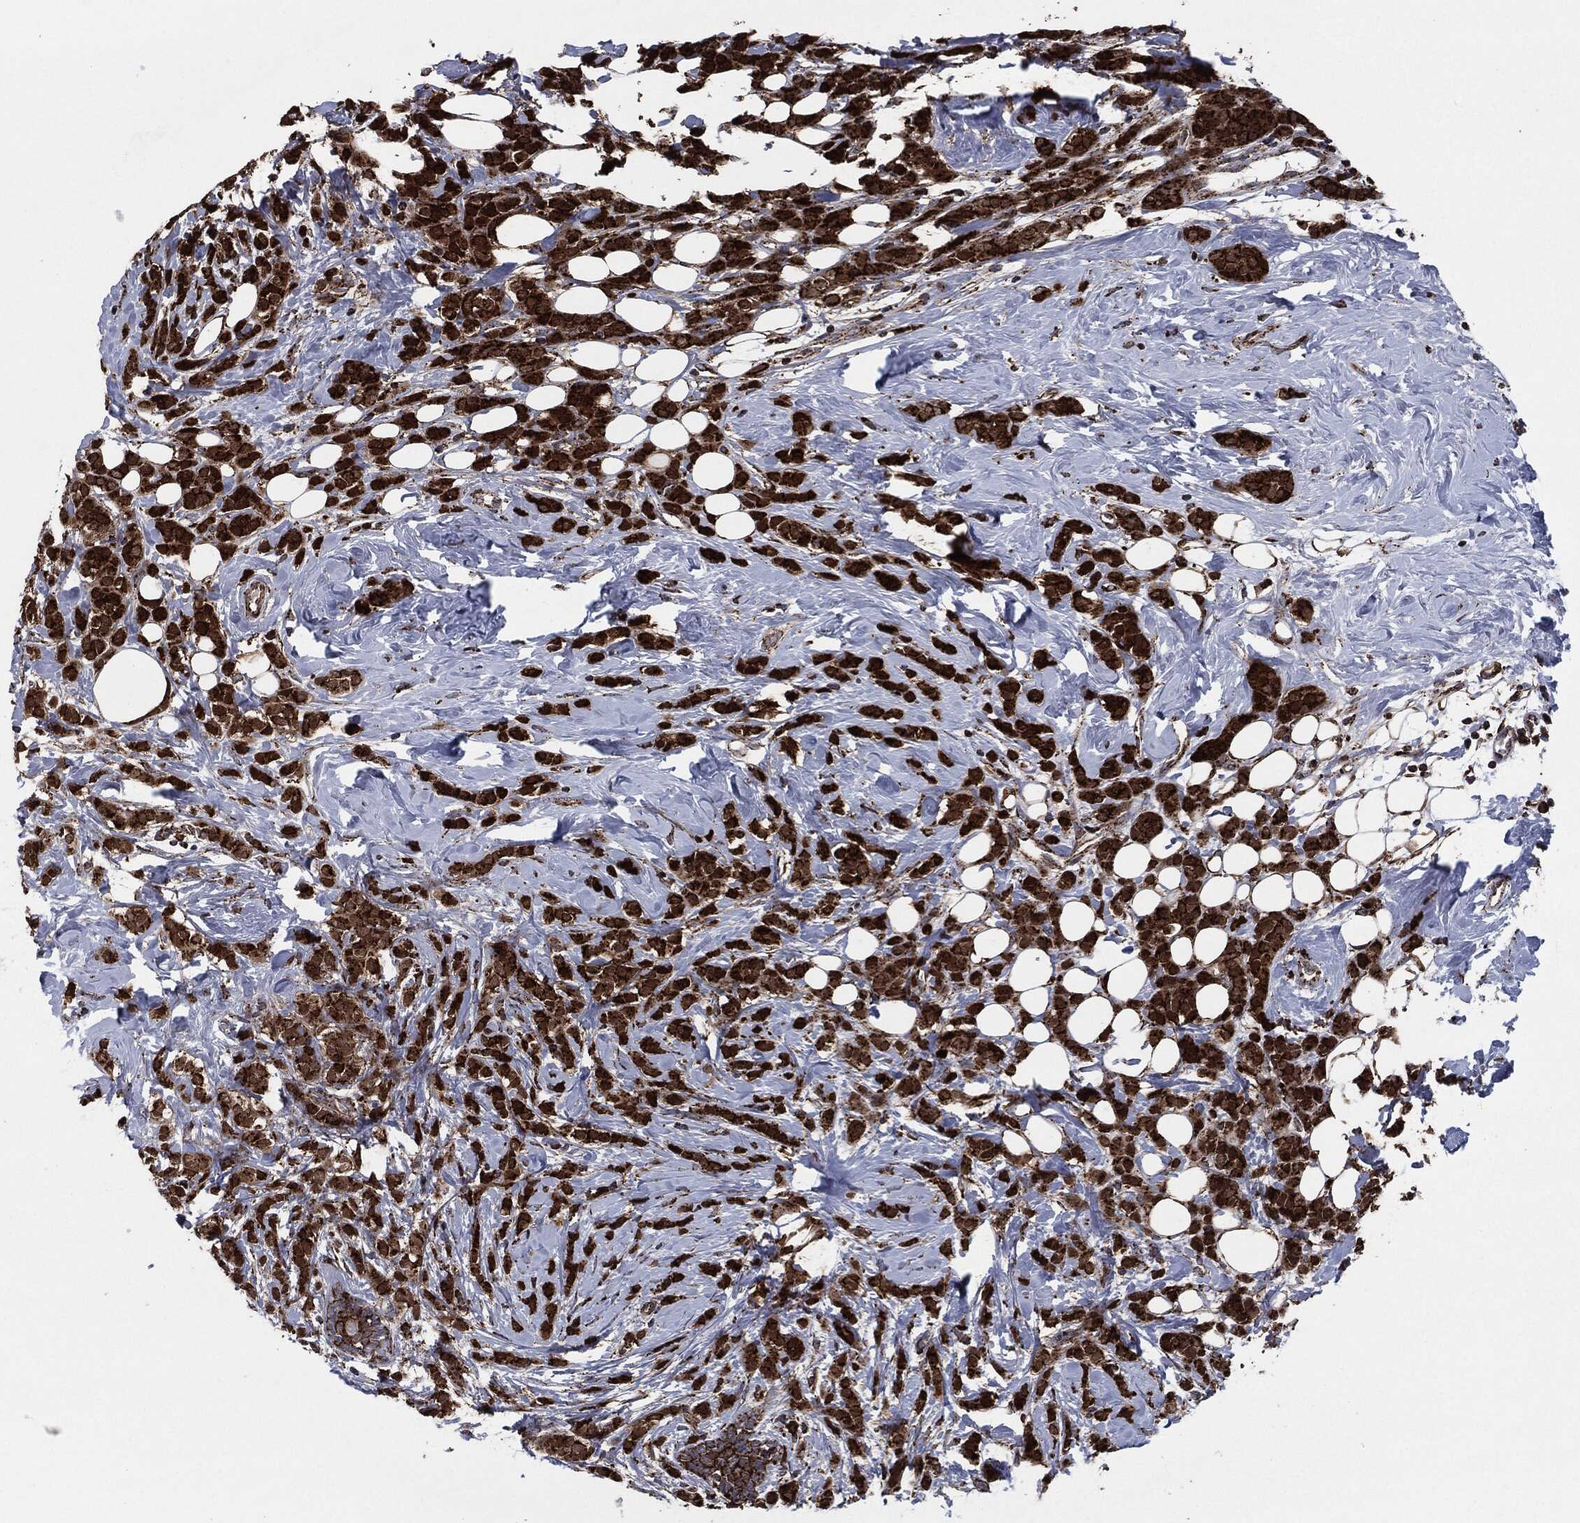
{"staining": {"intensity": "strong", "quantity": ">75%", "location": "cytoplasmic/membranous"}, "tissue": "breast cancer", "cell_type": "Tumor cells", "image_type": "cancer", "snomed": [{"axis": "morphology", "description": "Lobular carcinoma"}, {"axis": "topography", "description": "Breast"}], "caption": "Human breast cancer stained with a protein marker reveals strong staining in tumor cells.", "gene": "FH", "patient": {"sex": "female", "age": 49}}